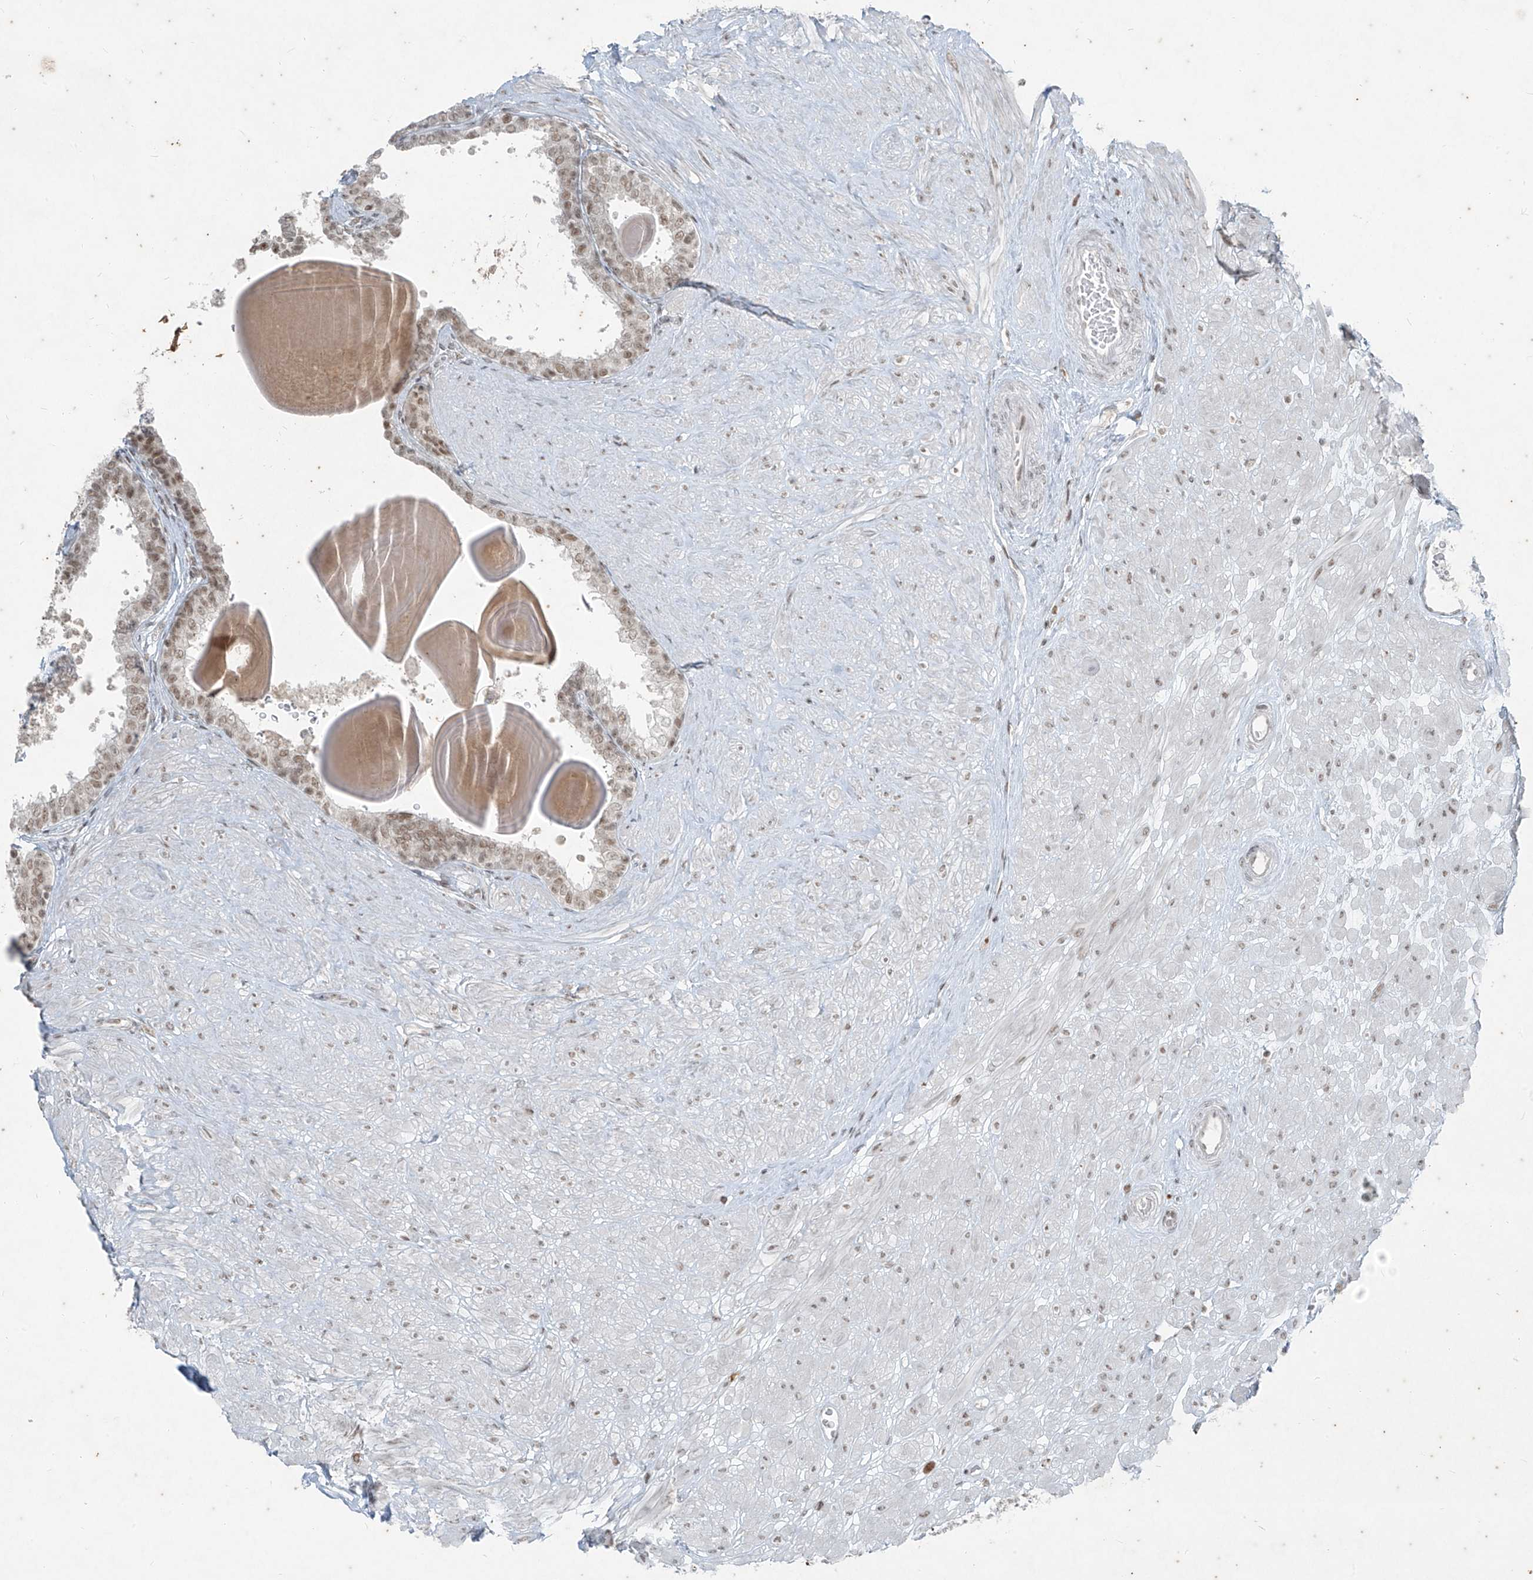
{"staining": {"intensity": "moderate", "quantity": ">75%", "location": "nuclear"}, "tissue": "prostate", "cell_type": "Glandular cells", "image_type": "normal", "snomed": [{"axis": "morphology", "description": "Normal tissue, NOS"}, {"axis": "topography", "description": "Prostate"}], "caption": "Glandular cells exhibit moderate nuclear expression in about >75% of cells in unremarkable prostate. The protein is shown in brown color, while the nuclei are stained blue.", "gene": "ZNF354B", "patient": {"sex": "male", "age": 48}}